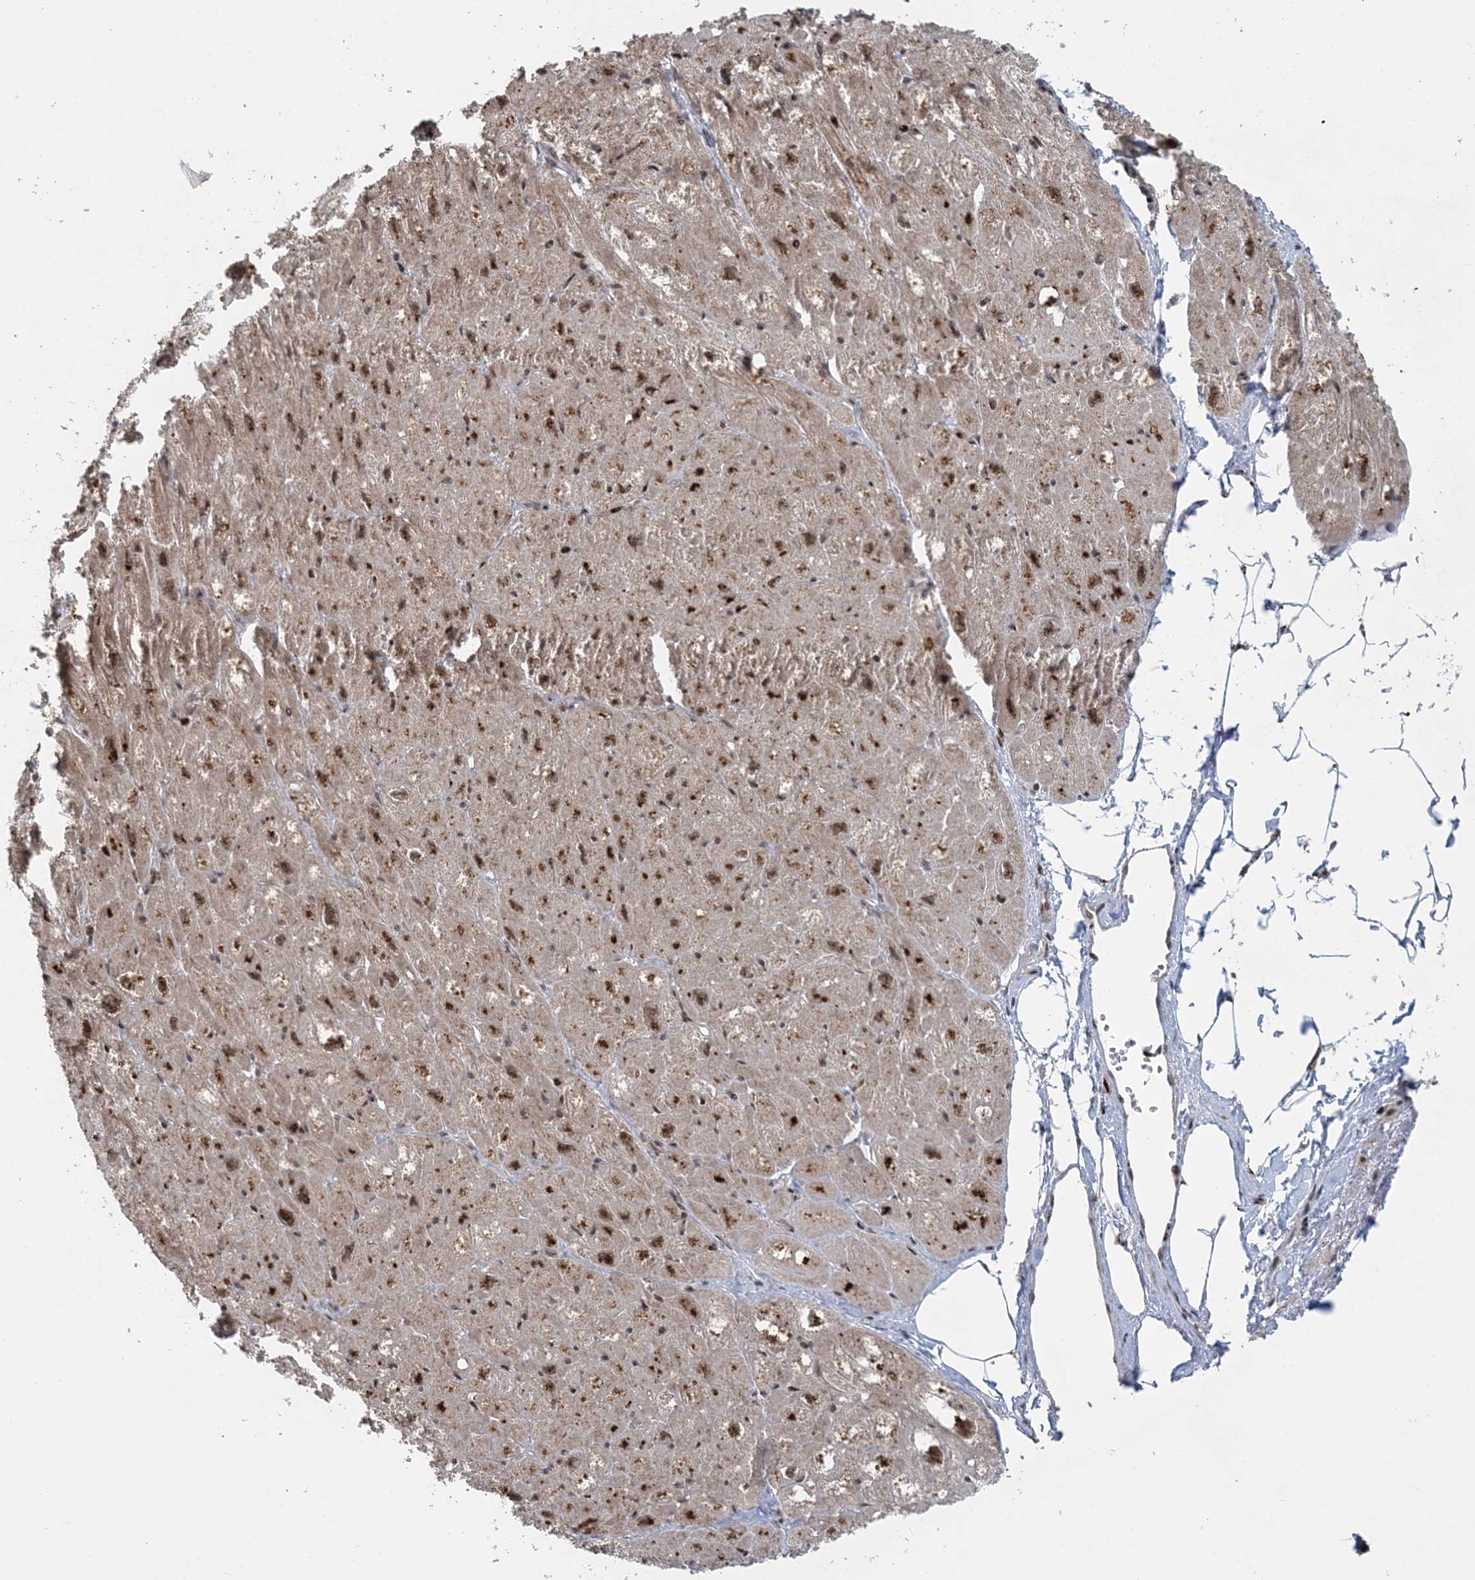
{"staining": {"intensity": "strong", "quantity": ">75%", "location": "cytoplasmic/membranous,nuclear"}, "tissue": "heart muscle", "cell_type": "Cardiomyocytes", "image_type": "normal", "snomed": [{"axis": "morphology", "description": "Normal tissue, NOS"}, {"axis": "topography", "description": "Heart"}], "caption": "Immunohistochemistry micrograph of normal heart muscle: human heart muscle stained using immunohistochemistry exhibits high levels of strong protein expression localized specifically in the cytoplasmic/membranous,nuclear of cardiomyocytes, appearing as a cytoplasmic/membranous,nuclear brown color.", "gene": "CWC22", "patient": {"sex": "male", "age": 50}}